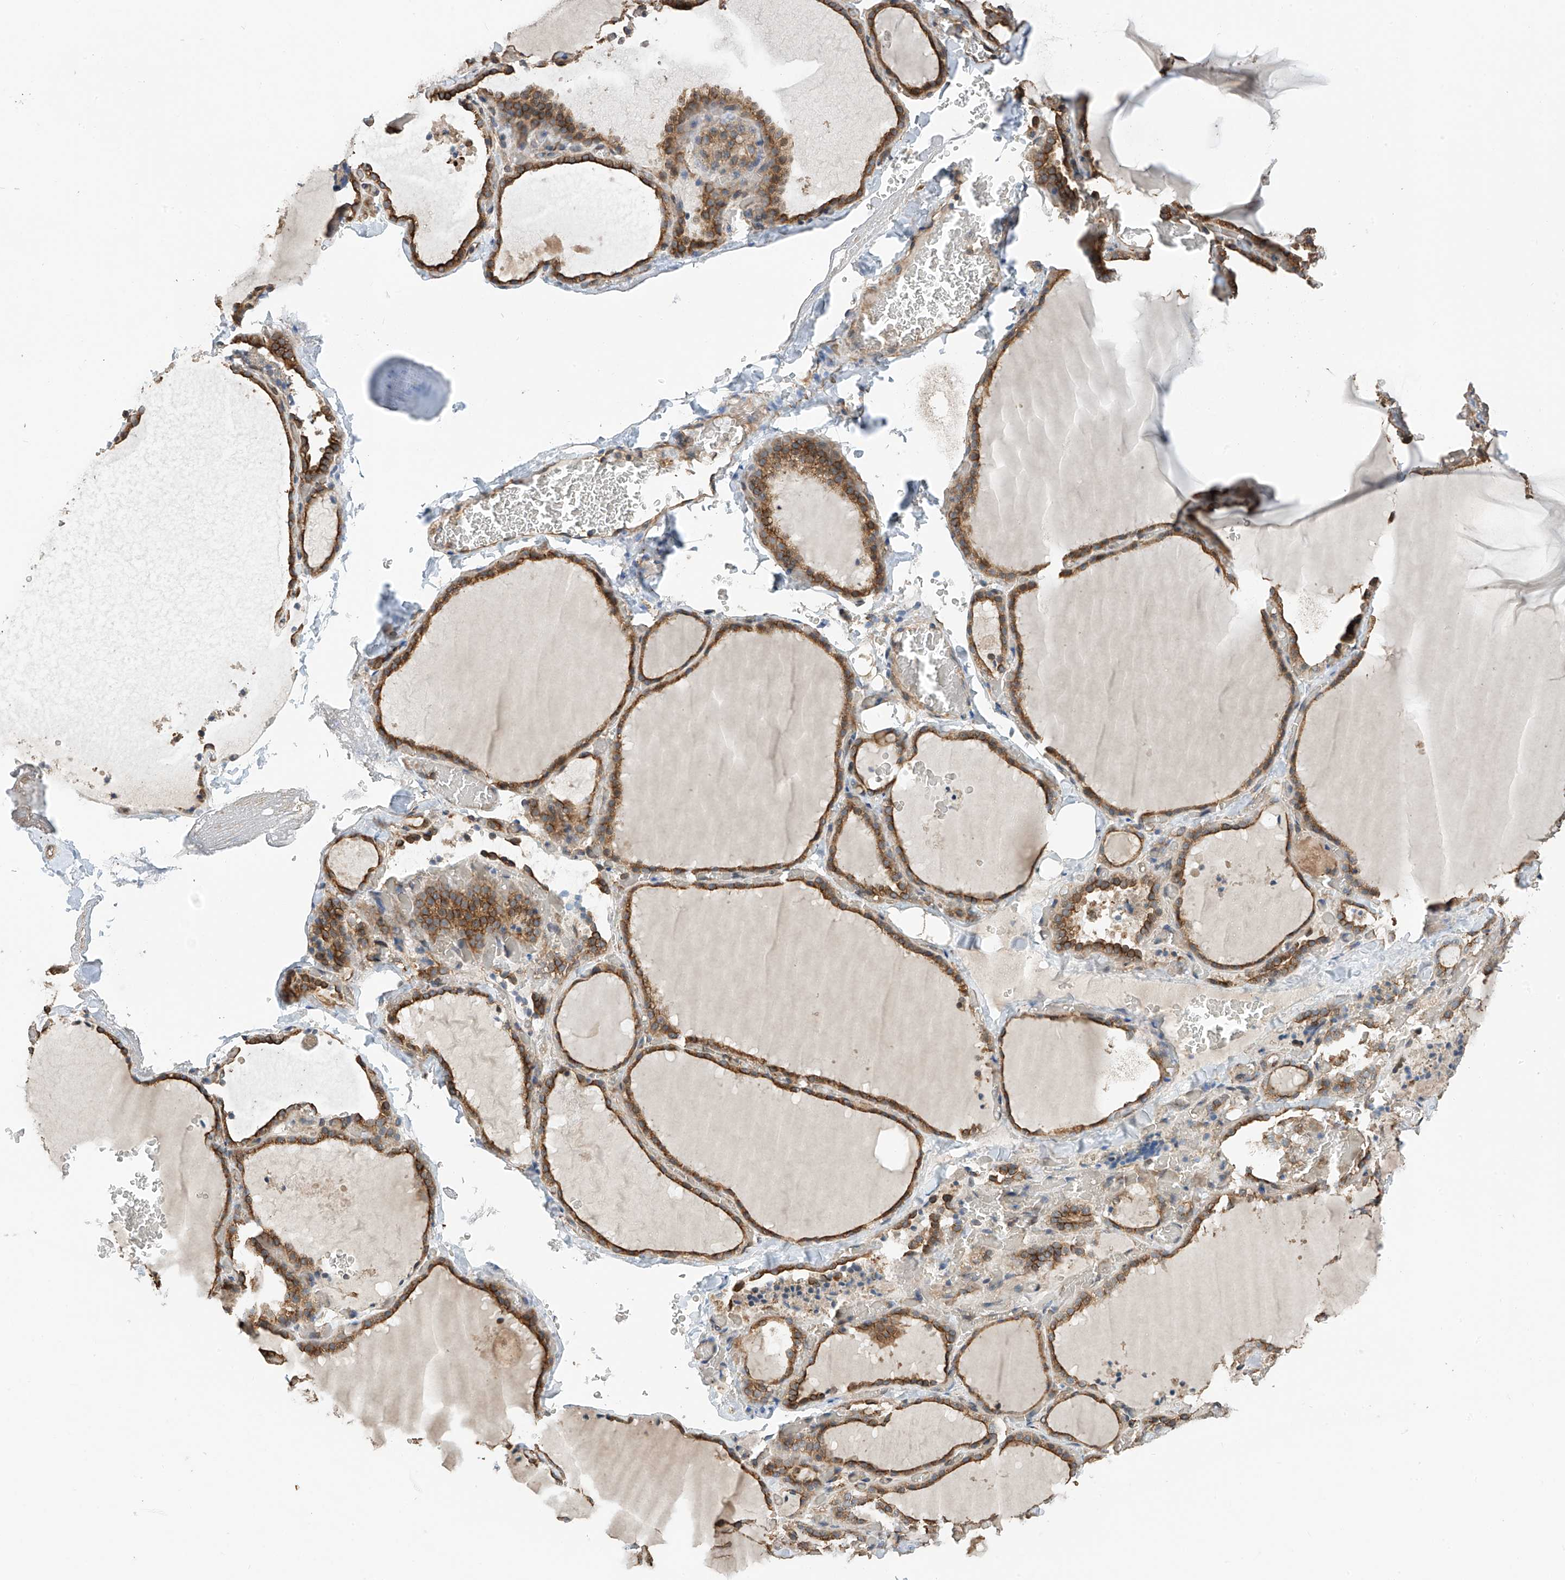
{"staining": {"intensity": "moderate", "quantity": ">75%", "location": "cytoplasmic/membranous"}, "tissue": "thyroid gland", "cell_type": "Glandular cells", "image_type": "normal", "snomed": [{"axis": "morphology", "description": "Normal tissue, NOS"}, {"axis": "topography", "description": "Thyroid gland"}], "caption": "Glandular cells reveal moderate cytoplasmic/membranous expression in approximately >75% of cells in benign thyroid gland.", "gene": "RPAIN", "patient": {"sex": "female", "age": 22}}